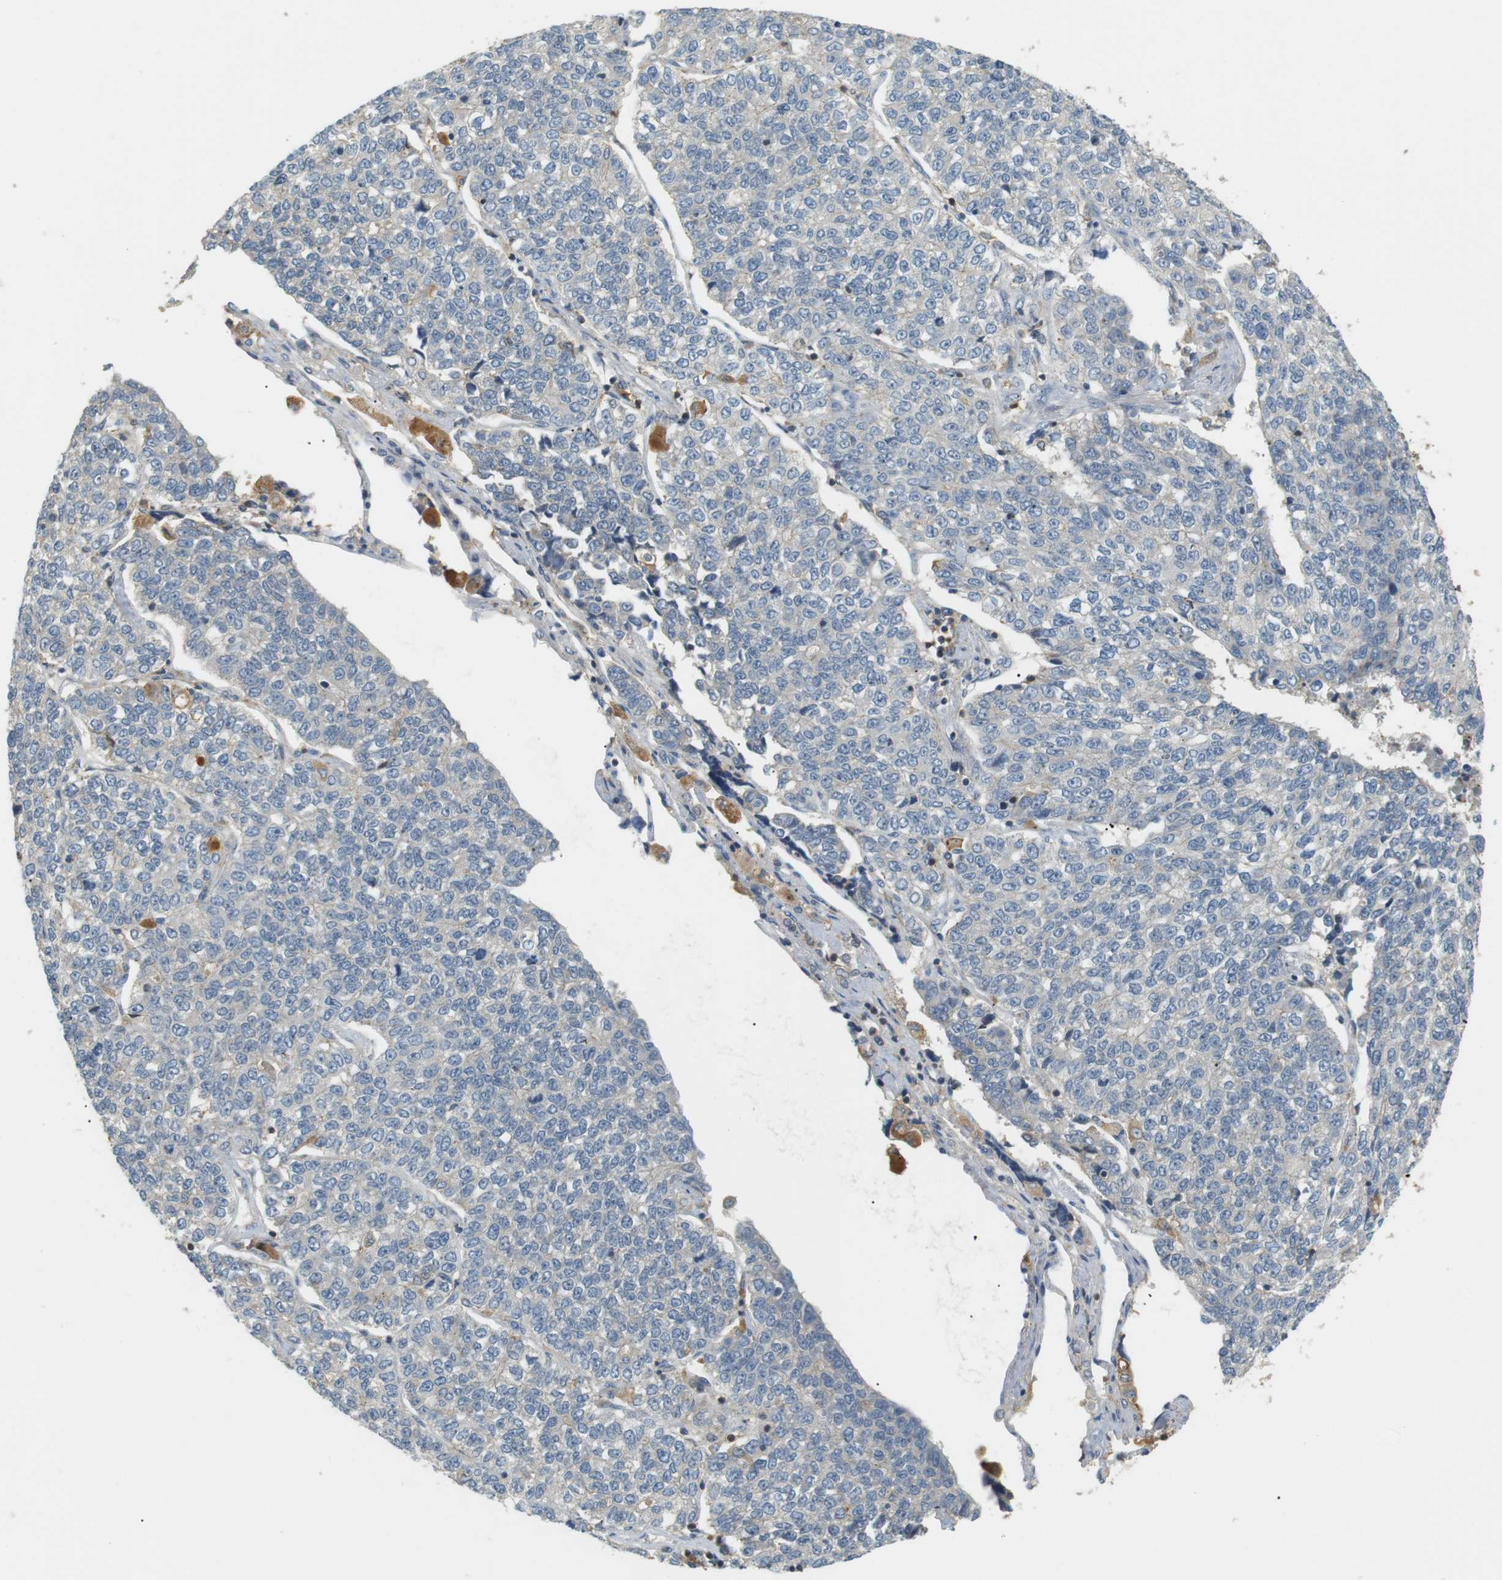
{"staining": {"intensity": "negative", "quantity": "none", "location": "none"}, "tissue": "lung cancer", "cell_type": "Tumor cells", "image_type": "cancer", "snomed": [{"axis": "morphology", "description": "Adenocarcinoma, NOS"}, {"axis": "topography", "description": "Lung"}], "caption": "Tumor cells show no significant protein expression in adenocarcinoma (lung). Nuclei are stained in blue.", "gene": "P2RY1", "patient": {"sex": "male", "age": 49}}